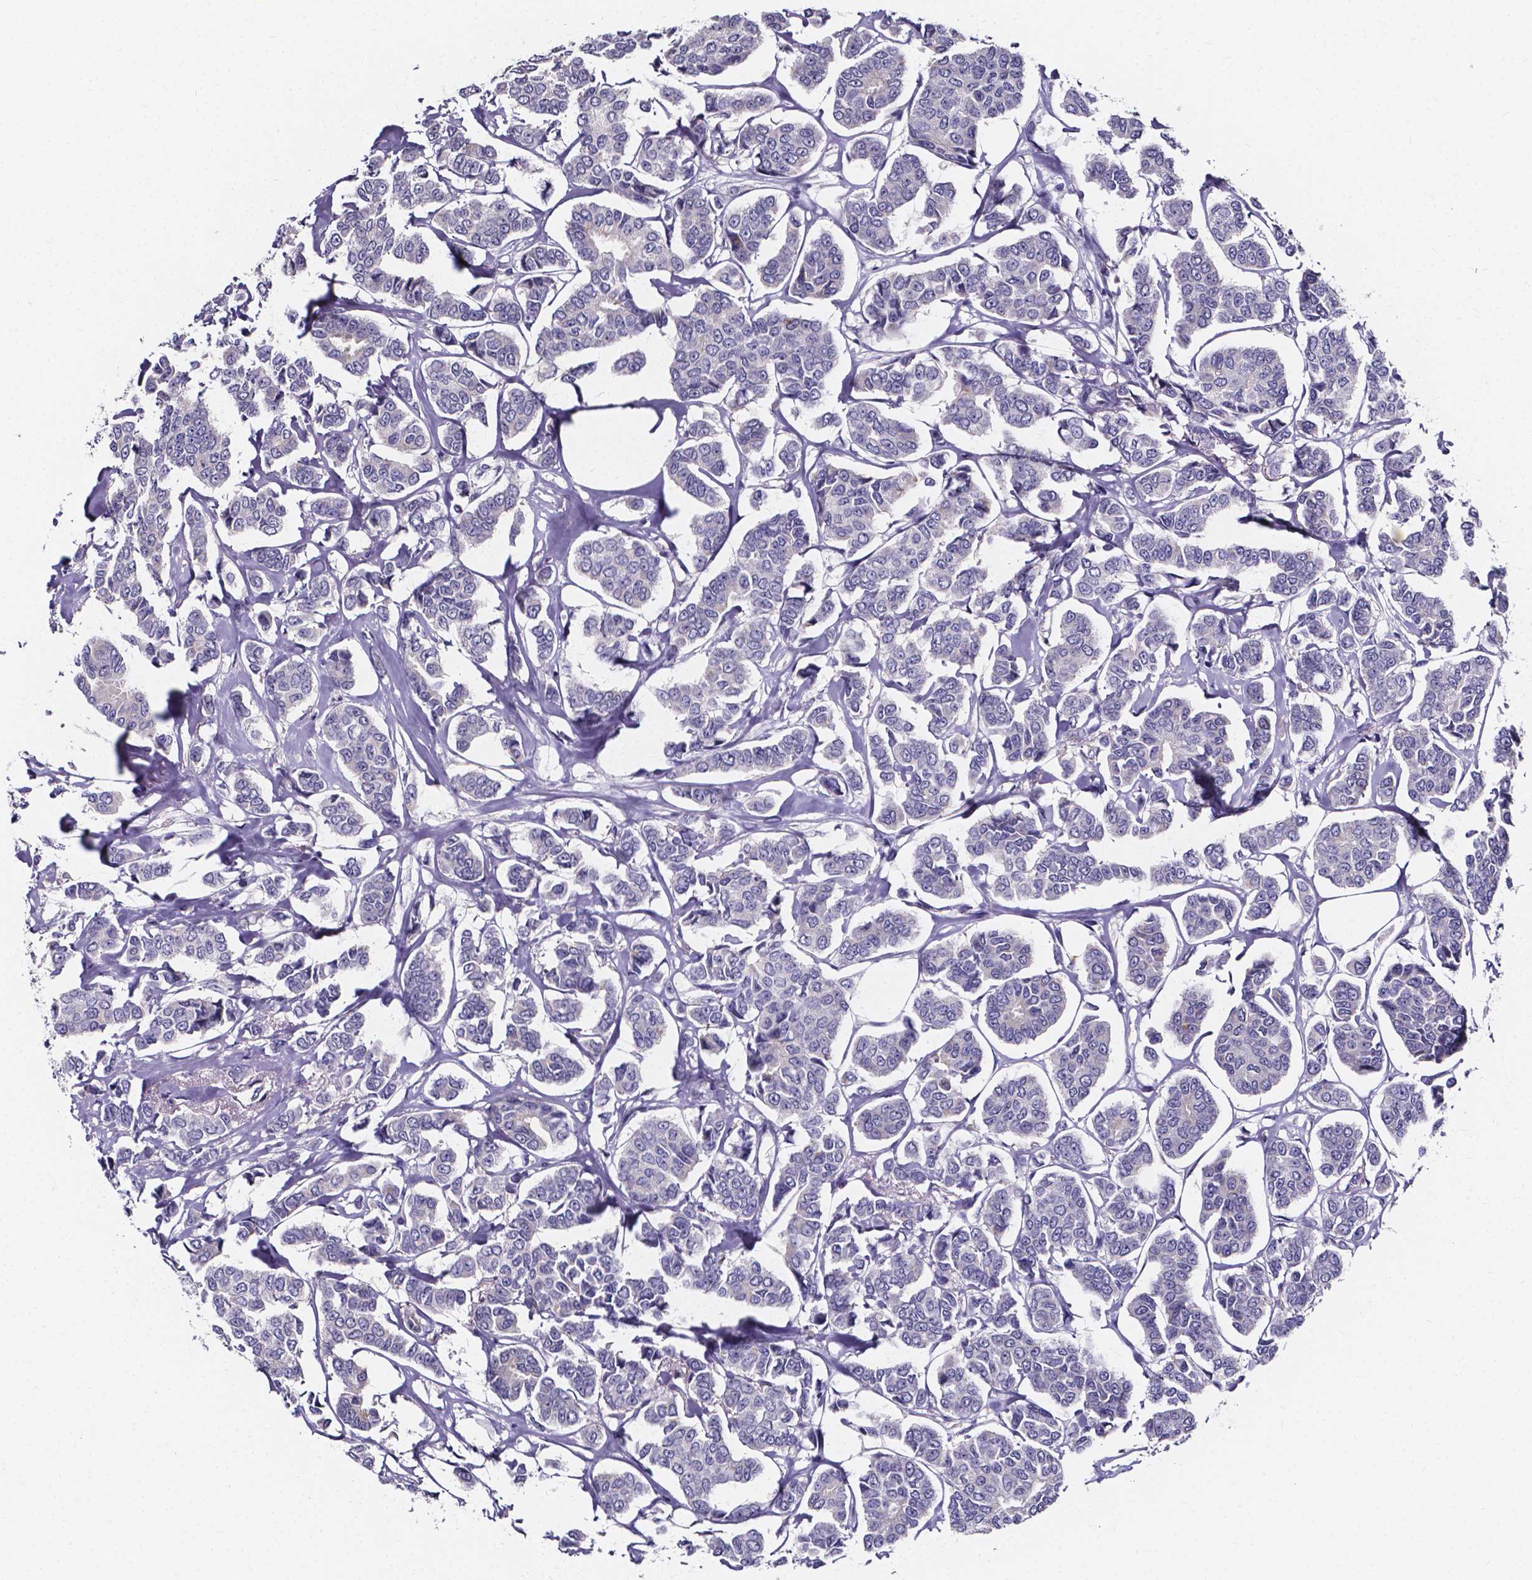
{"staining": {"intensity": "negative", "quantity": "none", "location": "none"}, "tissue": "breast cancer", "cell_type": "Tumor cells", "image_type": "cancer", "snomed": [{"axis": "morphology", "description": "Duct carcinoma"}, {"axis": "topography", "description": "Breast"}], "caption": "Image shows no significant protein positivity in tumor cells of breast cancer (infiltrating ductal carcinoma). (Brightfield microscopy of DAB immunohistochemistry at high magnification).", "gene": "THEMIS", "patient": {"sex": "female", "age": 94}}